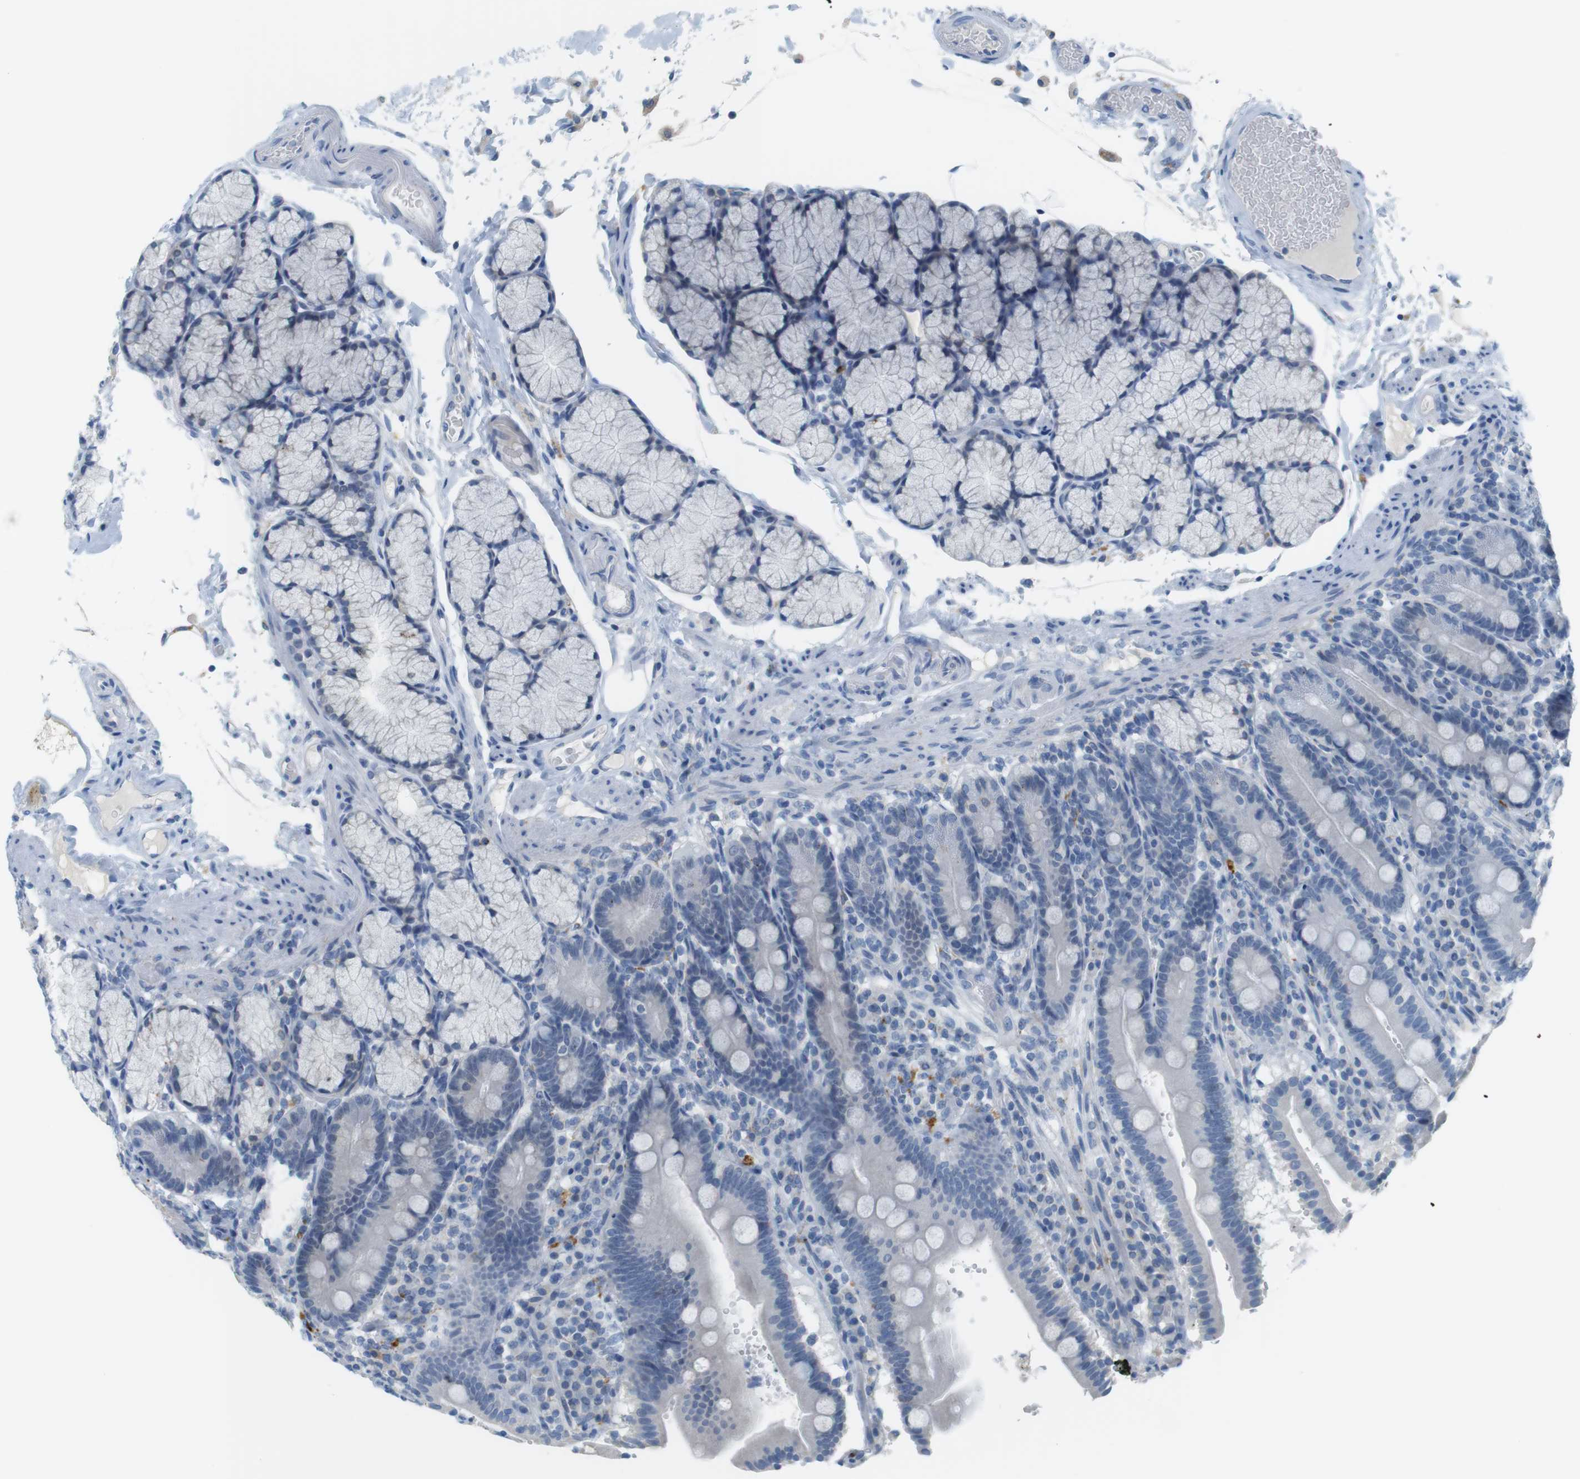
{"staining": {"intensity": "negative", "quantity": "none", "location": "none"}, "tissue": "duodenum", "cell_type": "Glandular cells", "image_type": "normal", "snomed": [{"axis": "morphology", "description": "Normal tissue, NOS"}, {"axis": "topography", "description": "Small intestine, NOS"}], "caption": "This is a micrograph of IHC staining of normal duodenum, which shows no expression in glandular cells.", "gene": "YIPF1", "patient": {"sex": "female", "age": 71}}